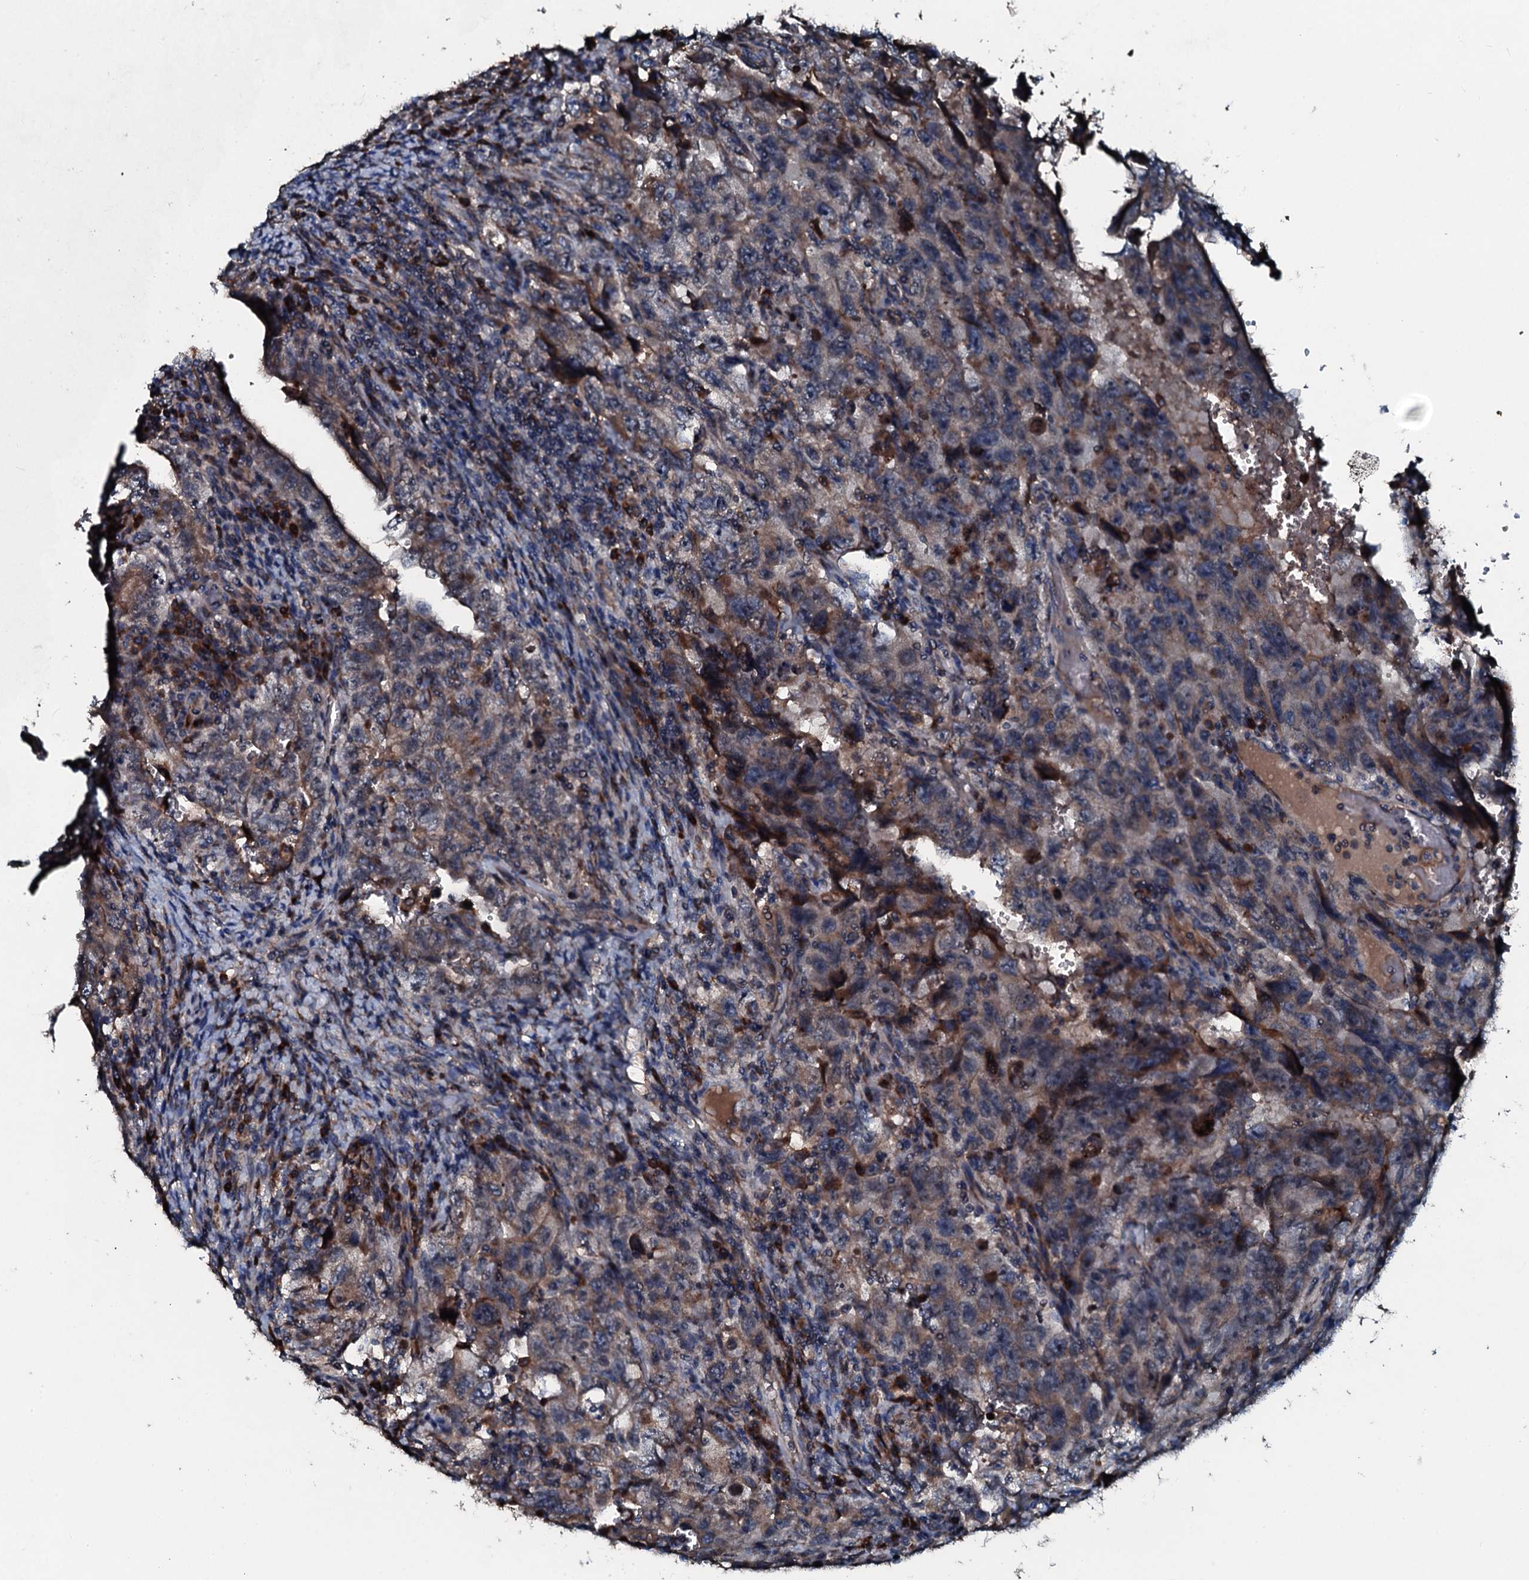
{"staining": {"intensity": "moderate", "quantity": "<25%", "location": "cytoplasmic/membranous"}, "tissue": "testis cancer", "cell_type": "Tumor cells", "image_type": "cancer", "snomed": [{"axis": "morphology", "description": "Carcinoma, Embryonal, NOS"}, {"axis": "topography", "description": "Testis"}], "caption": "Testis embryonal carcinoma stained for a protein displays moderate cytoplasmic/membranous positivity in tumor cells.", "gene": "ACSS3", "patient": {"sex": "male", "age": 26}}